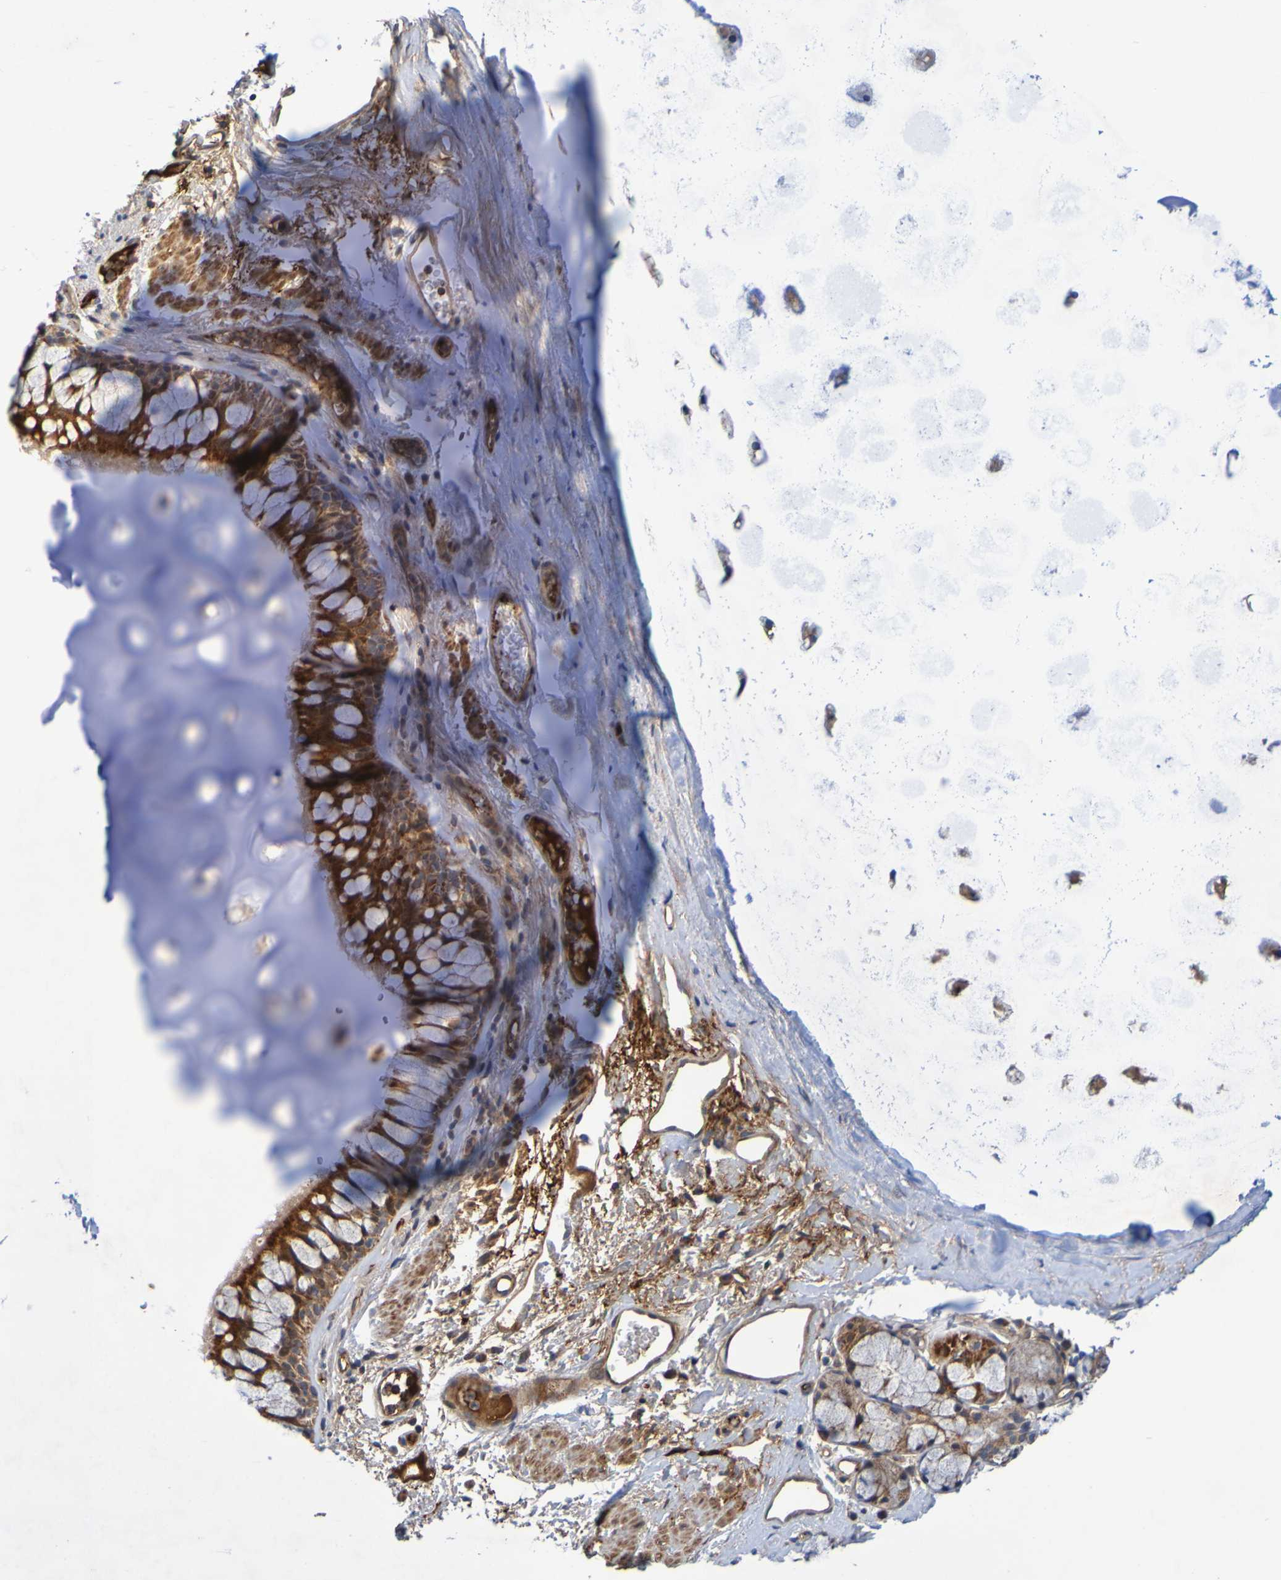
{"staining": {"intensity": "strong", "quantity": ">75%", "location": "cytoplasmic/membranous"}, "tissue": "bronchus", "cell_type": "Respiratory epithelial cells", "image_type": "normal", "snomed": [{"axis": "morphology", "description": "Normal tissue, NOS"}, {"axis": "topography", "description": "Cartilage tissue"}, {"axis": "topography", "description": "Bronchus"}], "caption": "This photomicrograph reveals benign bronchus stained with immunohistochemistry (IHC) to label a protein in brown. The cytoplasmic/membranous of respiratory epithelial cells show strong positivity for the protein. Nuclei are counter-stained blue.", "gene": "CCDC51", "patient": {"sex": "female", "age": 53}}